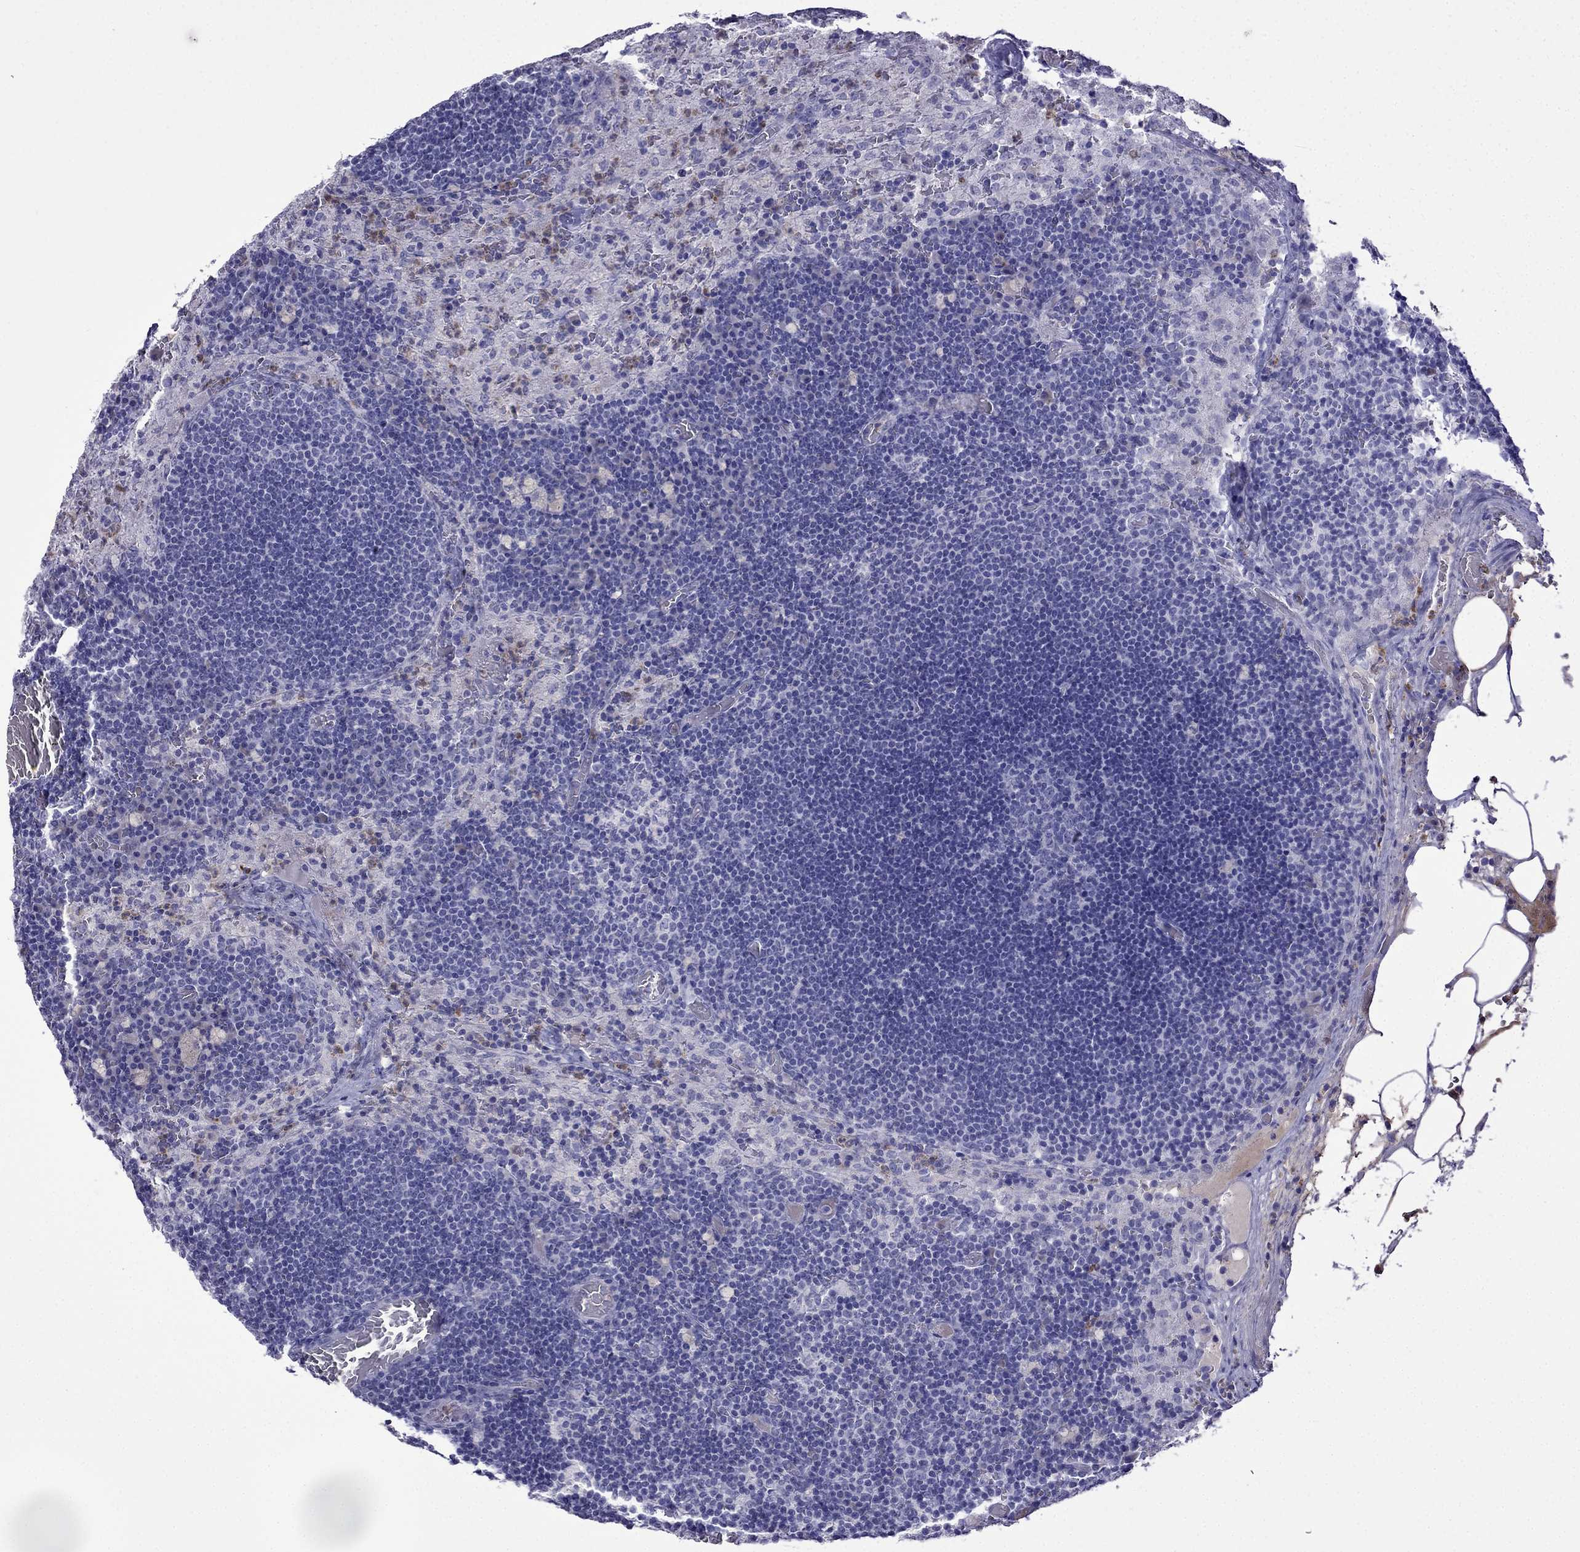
{"staining": {"intensity": "negative", "quantity": "none", "location": "none"}, "tissue": "lymph node", "cell_type": "Germinal center cells", "image_type": "normal", "snomed": [{"axis": "morphology", "description": "Normal tissue, NOS"}, {"axis": "topography", "description": "Lymph node"}], "caption": "IHC of normal lymph node exhibits no expression in germinal center cells. (Stains: DAB immunohistochemistry (IHC) with hematoxylin counter stain, Microscopy: brightfield microscopy at high magnification).", "gene": "CDHR4", "patient": {"sex": "male", "age": 63}}